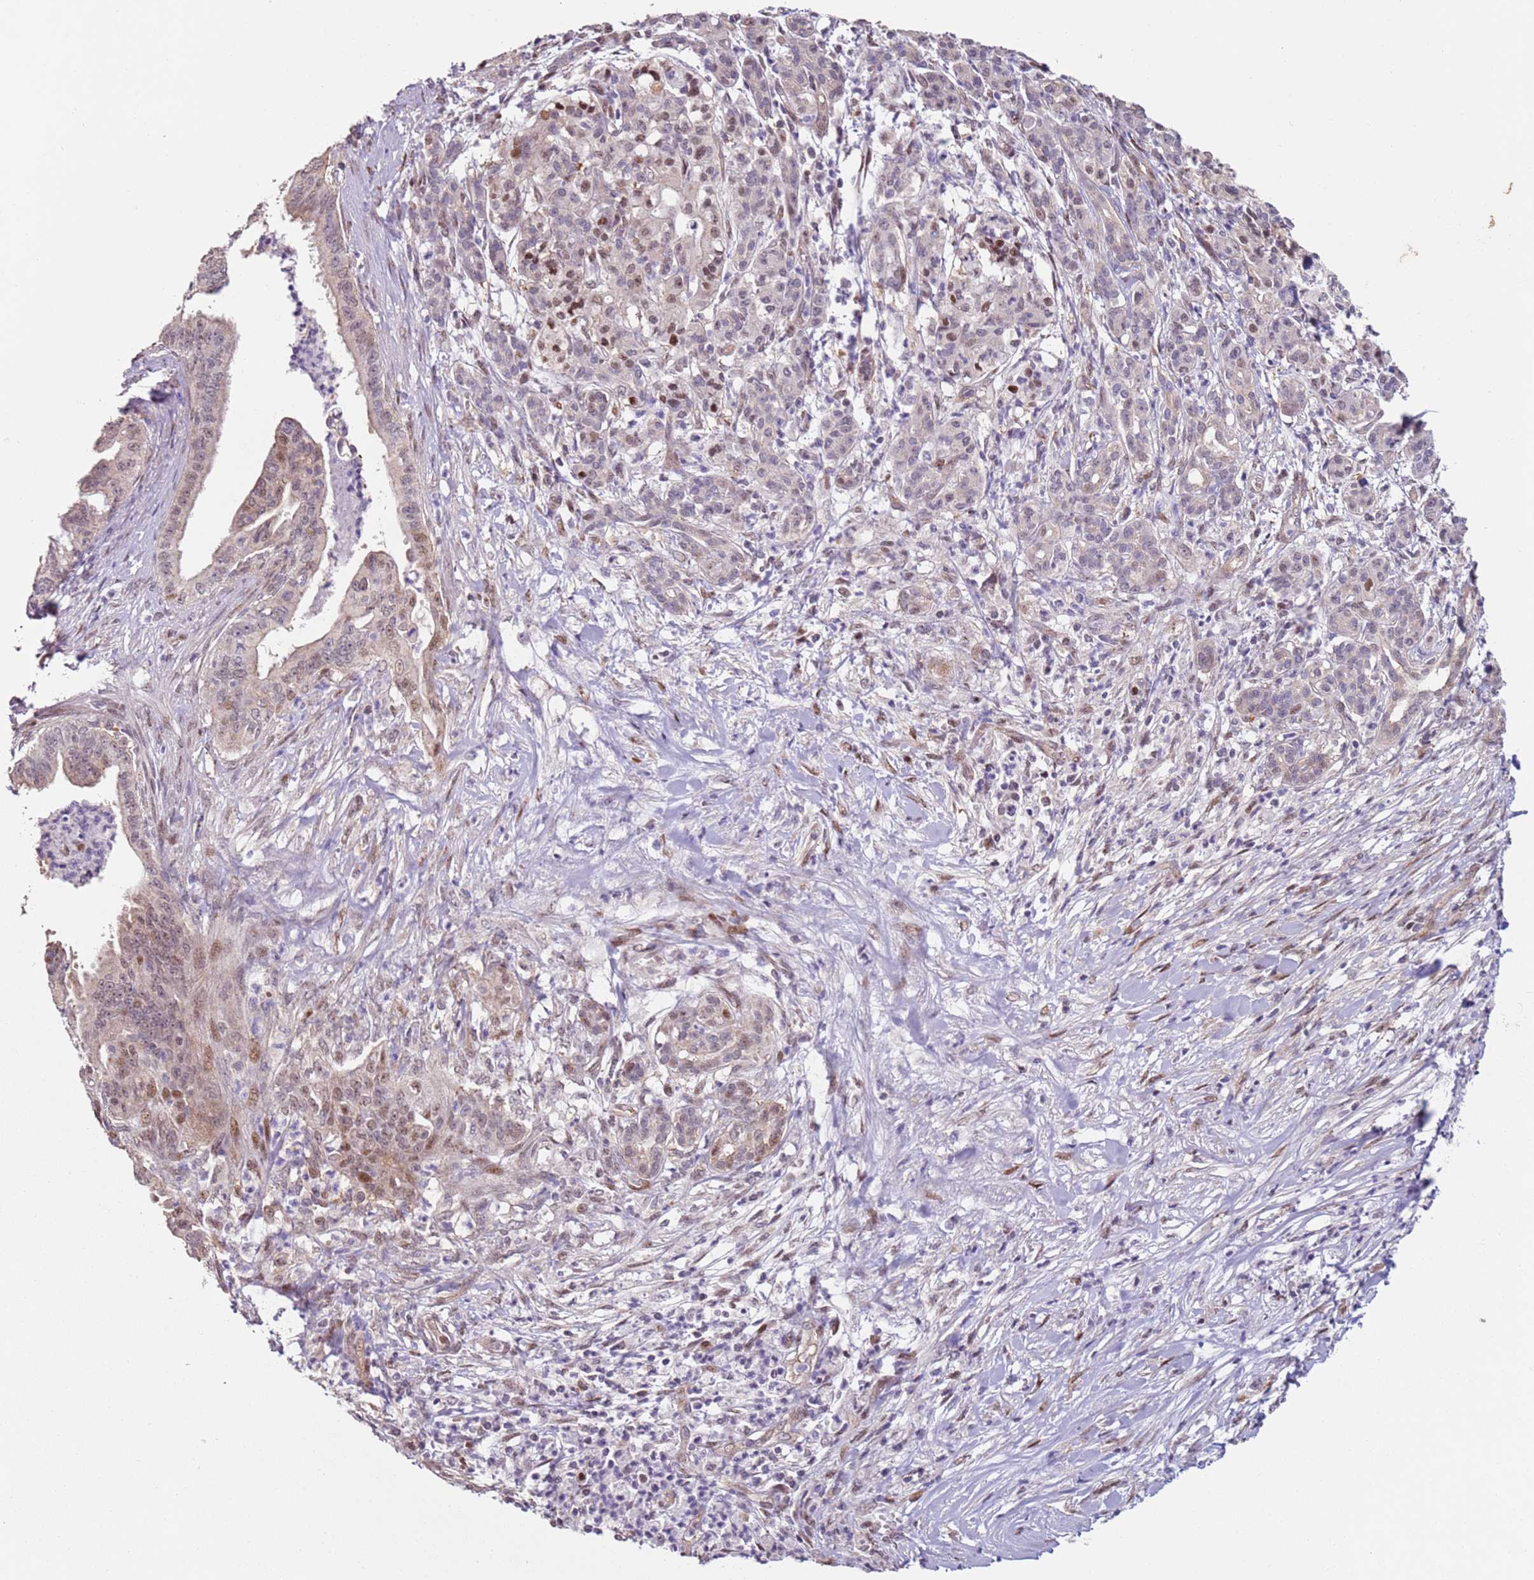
{"staining": {"intensity": "moderate", "quantity": "25%-75%", "location": "cytoplasmic/membranous,nuclear"}, "tissue": "pancreatic cancer", "cell_type": "Tumor cells", "image_type": "cancer", "snomed": [{"axis": "morphology", "description": "Adenocarcinoma, NOS"}, {"axis": "topography", "description": "Pancreas"}], "caption": "Tumor cells demonstrate medium levels of moderate cytoplasmic/membranous and nuclear staining in about 25%-75% of cells in human pancreatic adenocarcinoma. The protein is stained brown, and the nuclei are stained in blue (DAB (3,3'-diaminobenzidine) IHC with brightfield microscopy, high magnification).", "gene": "PSMD4", "patient": {"sex": "male", "age": 58}}